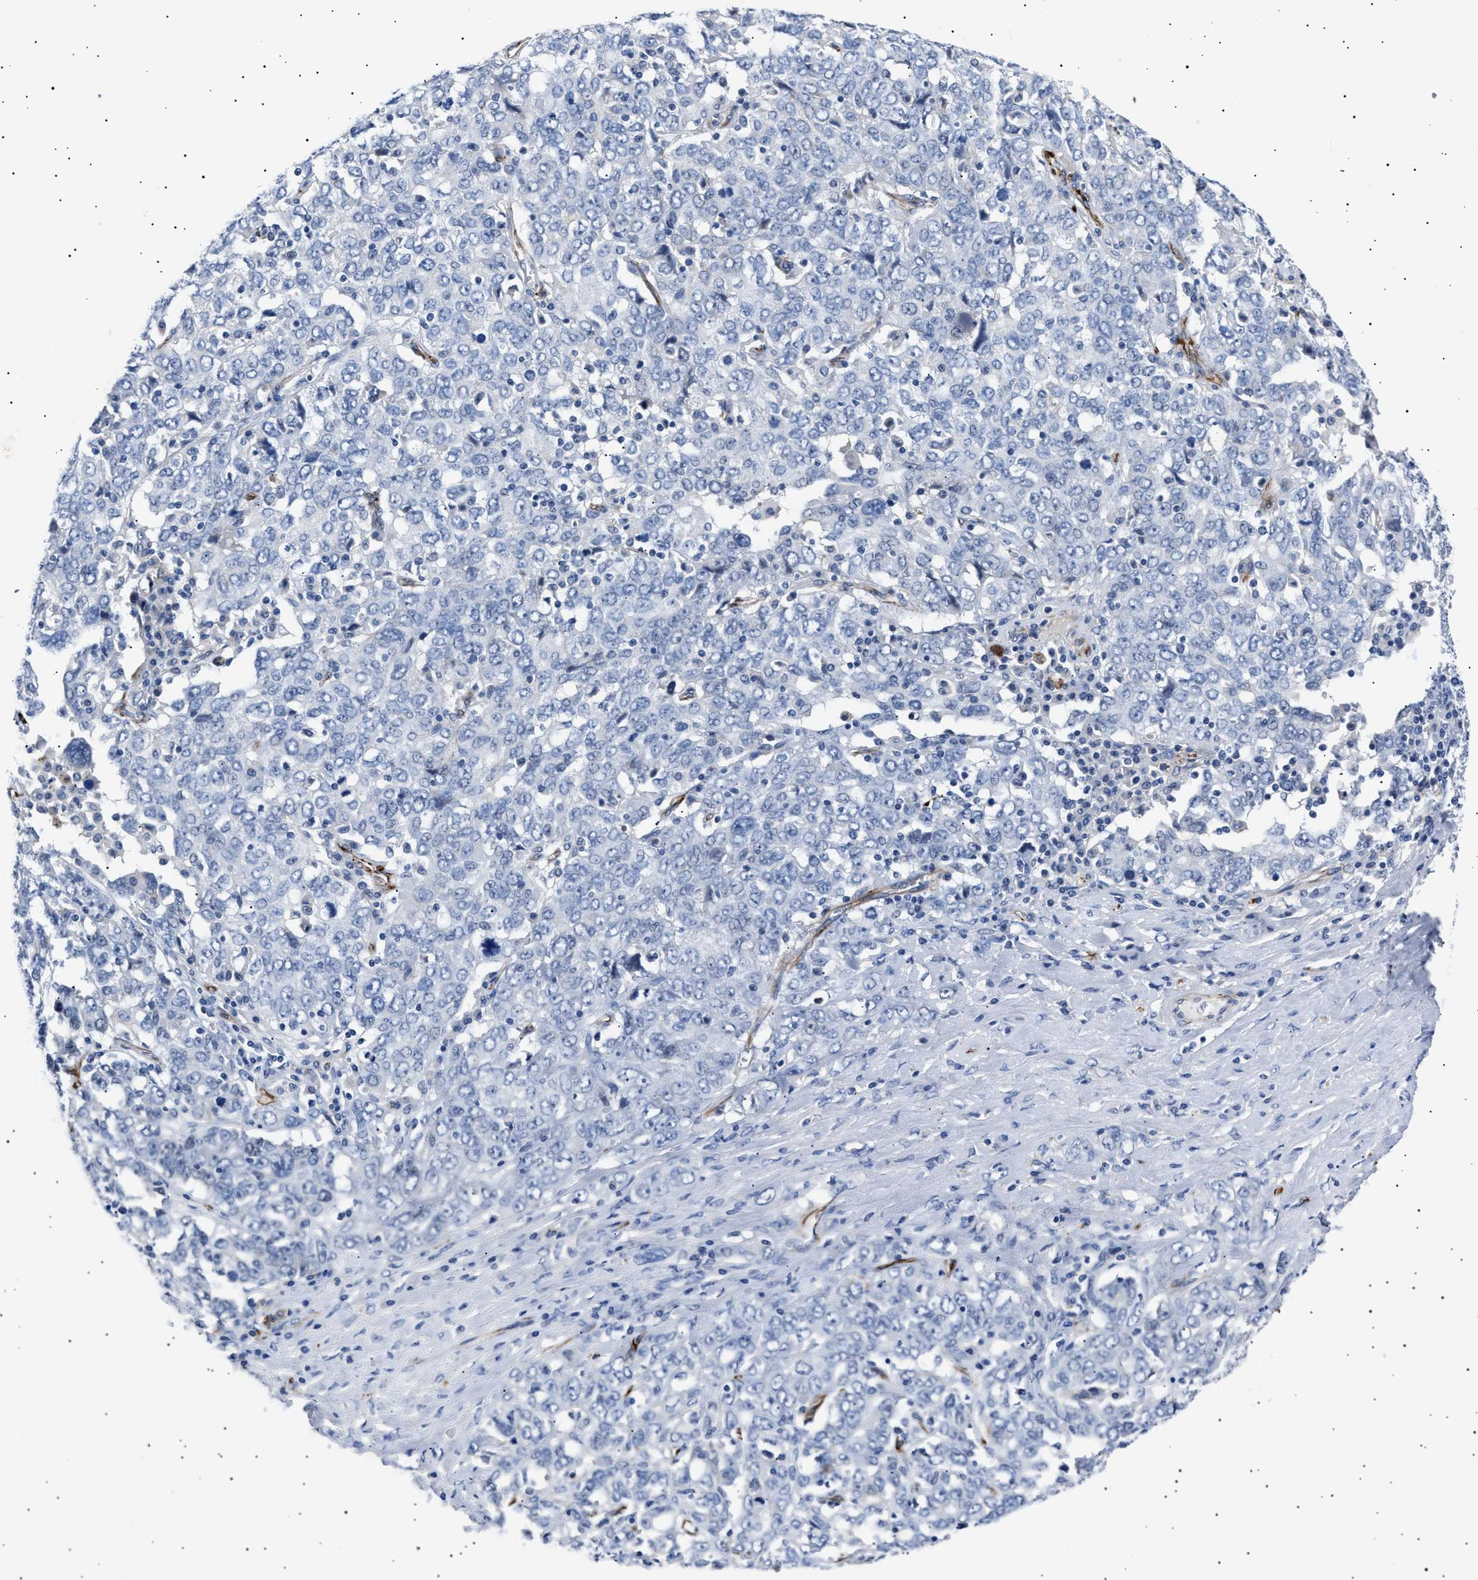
{"staining": {"intensity": "negative", "quantity": "none", "location": "none"}, "tissue": "ovarian cancer", "cell_type": "Tumor cells", "image_type": "cancer", "snomed": [{"axis": "morphology", "description": "Carcinoma, endometroid"}, {"axis": "topography", "description": "Ovary"}], "caption": "A histopathology image of ovarian endometroid carcinoma stained for a protein reveals no brown staining in tumor cells.", "gene": "OLFML2A", "patient": {"sex": "female", "age": 62}}